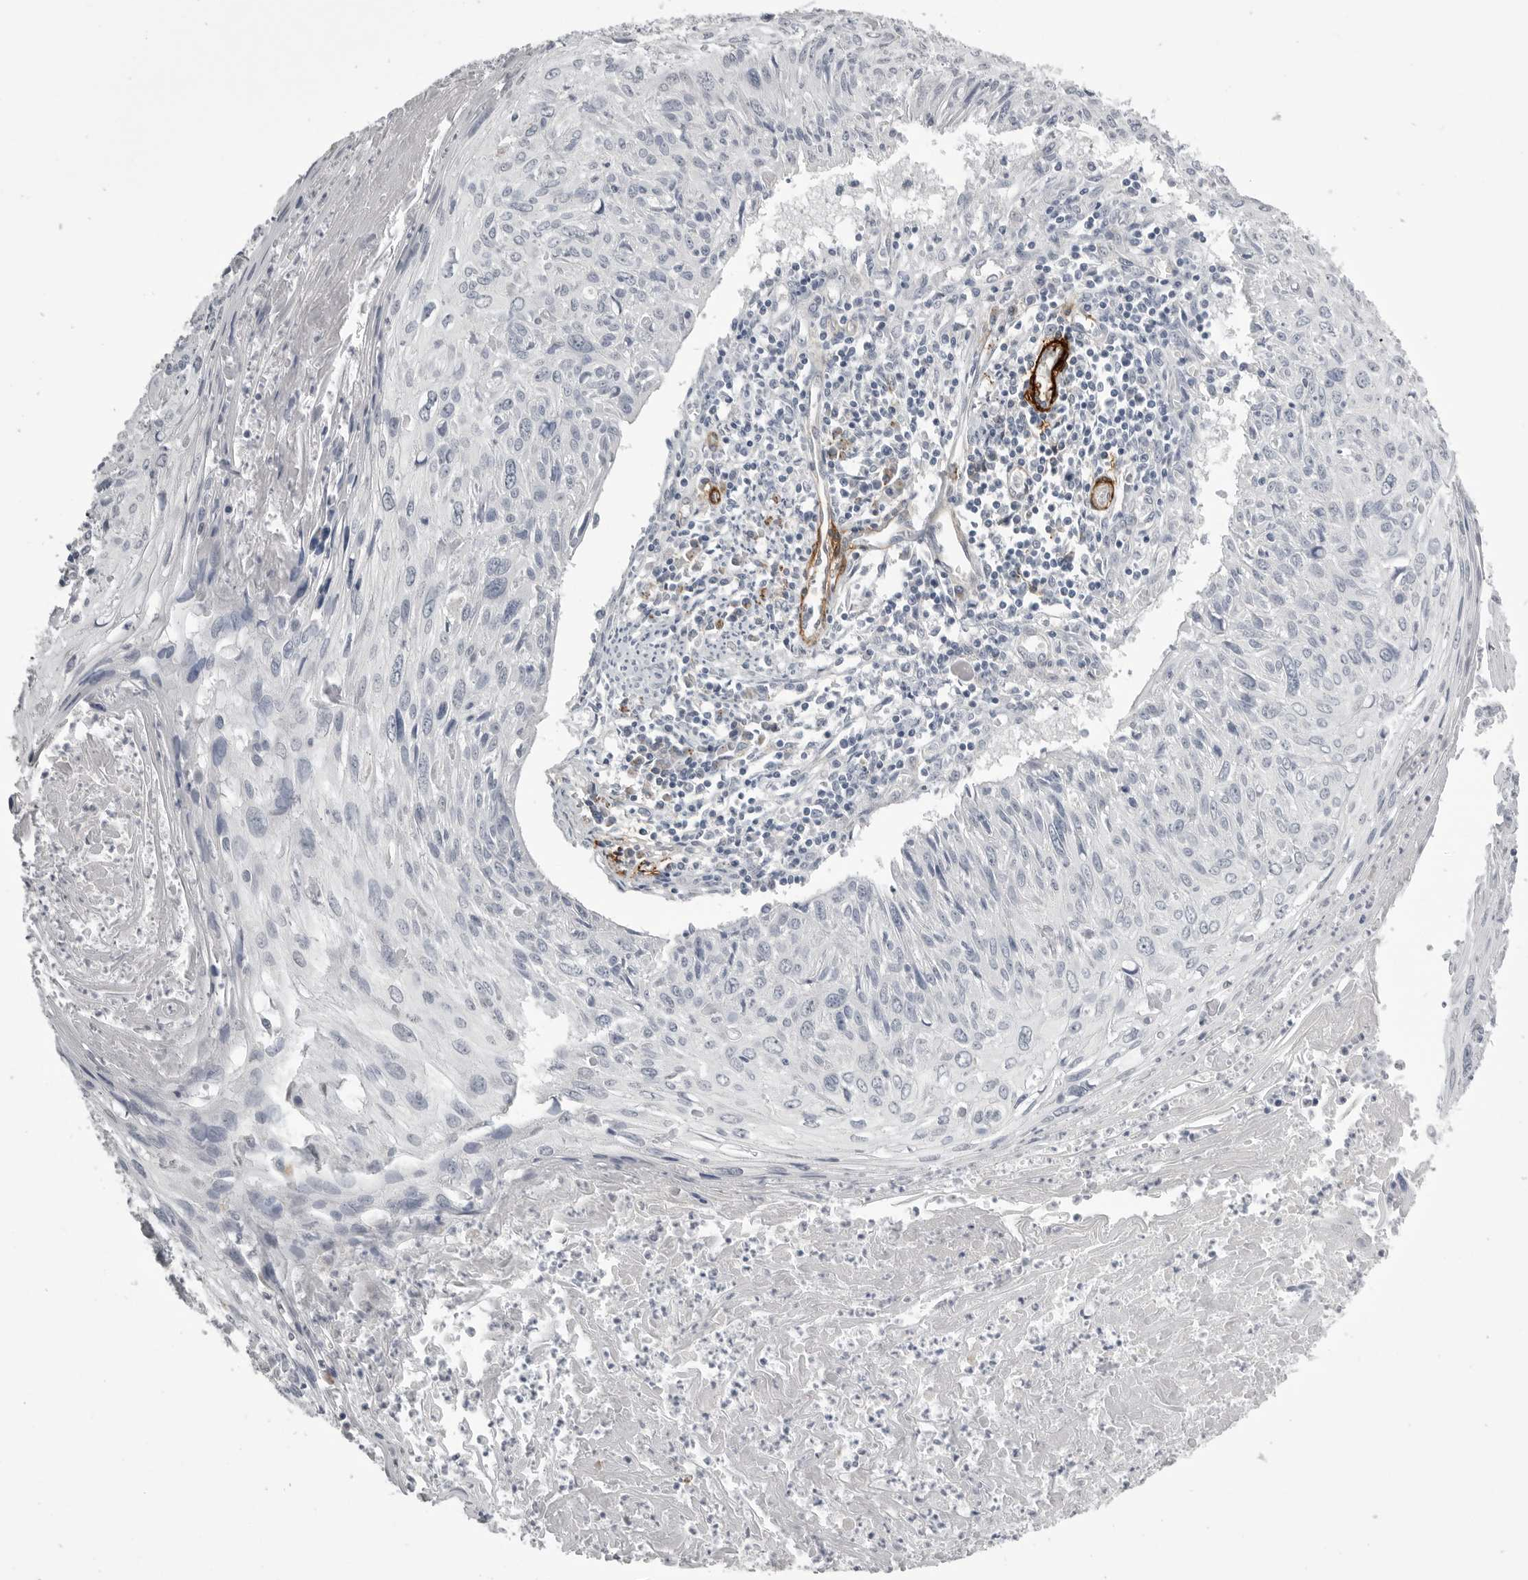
{"staining": {"intensity": "negative", "quantity": "none", "location": "none"}, "tissue": "cervical cancer", "cell_type": "Tumor cells", "image_type": "cancer", "snomed": [{"axis": "morphology", "description": "Squamous cell carcinoma, NOS"}, {"axis": "topography", "description": "Cervix"}], "caption": "Micrograph shows no protein staining in tumor cells of cervical squamous cell carcinoma tissue.", "gene": "AOC3", "patient": {"sex": "female", "age": 51}}